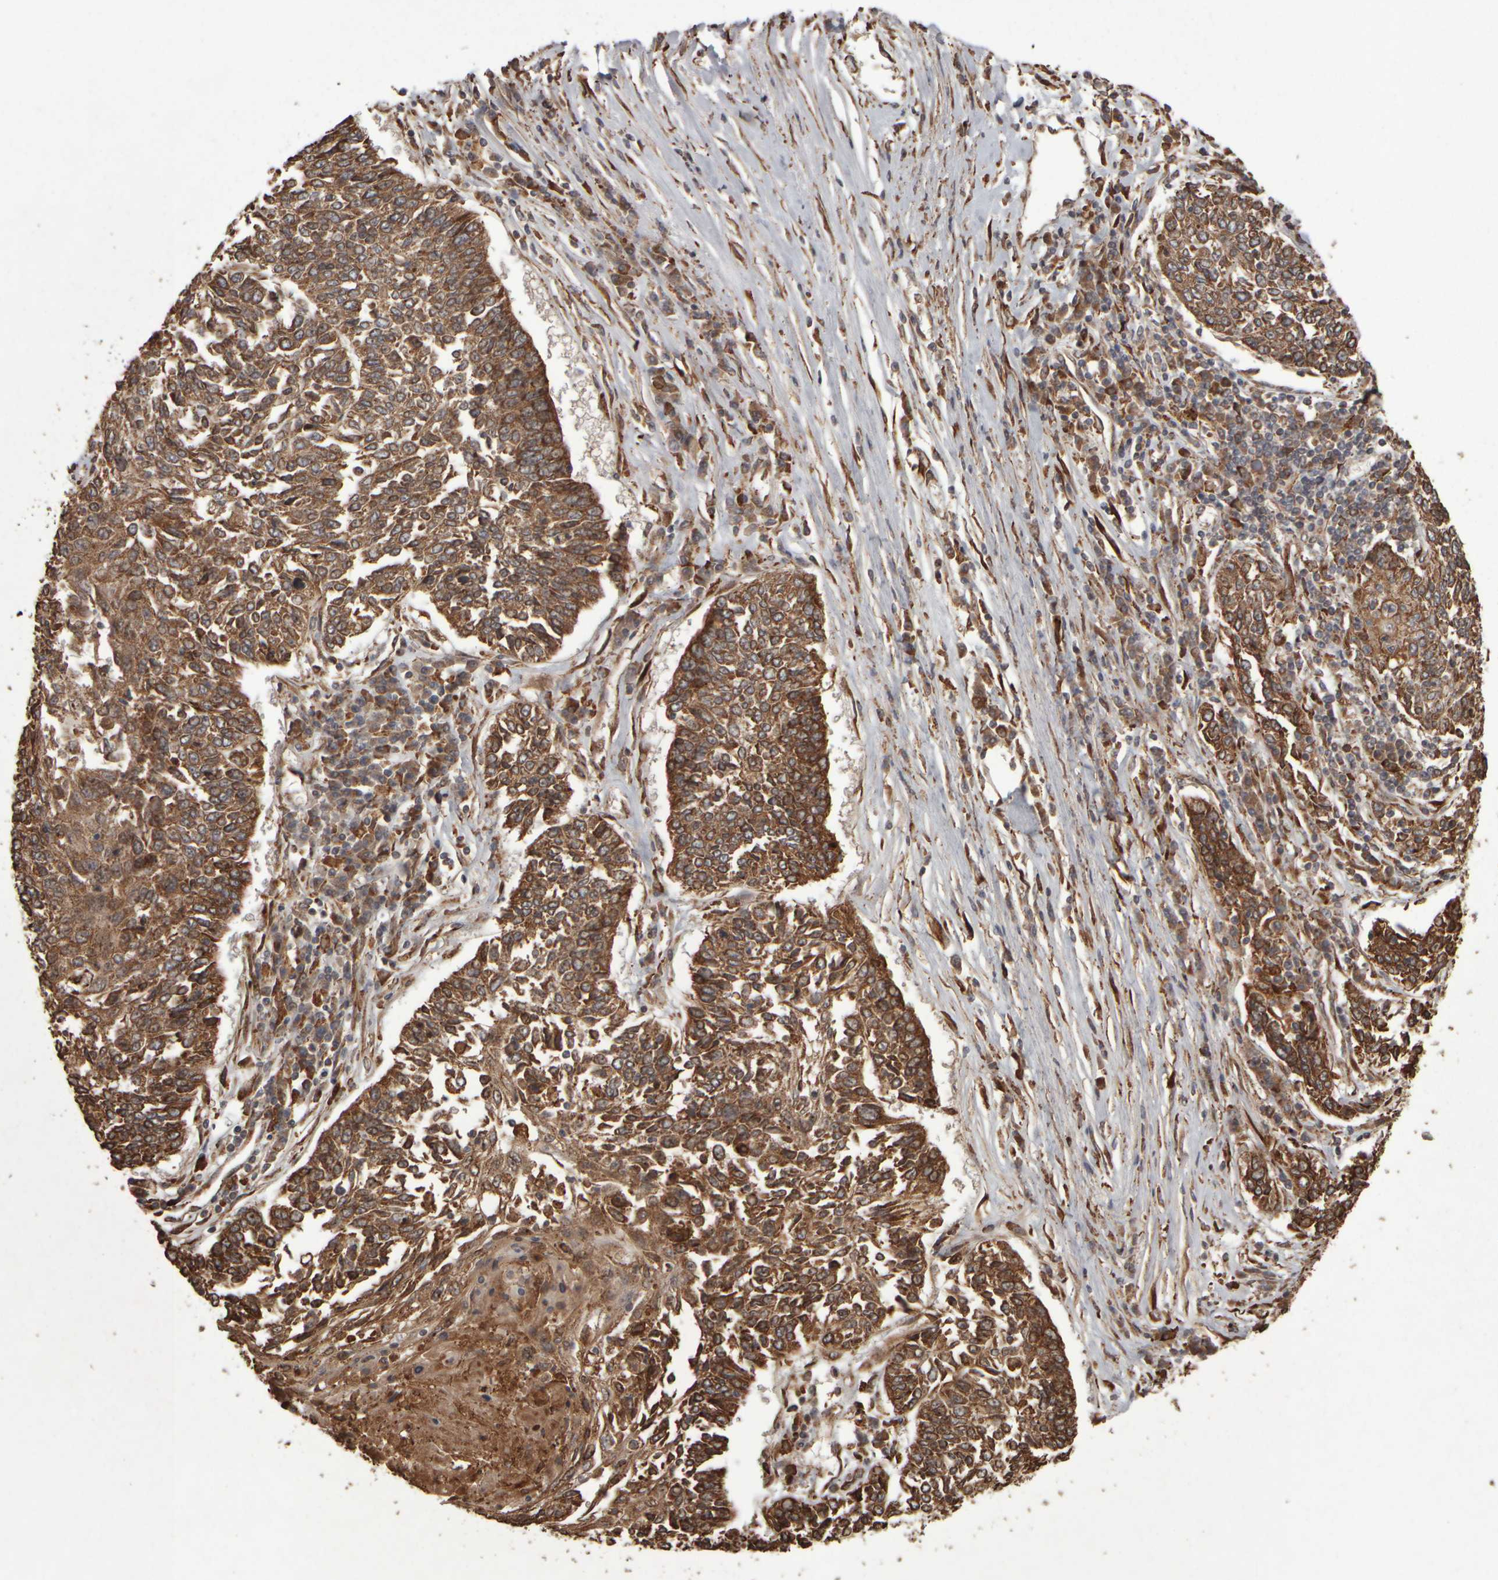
{"staining": {"intensity": "moderate", "quantity": ">75%", "location": "cytoplasmic/membranous"}, "tissue": "lung cancer", "cell_type": "Tumor cells", "image_type": "cancer", "snomed": [{"axis": "morphology", "description": "Normal tissue, NOS"}, {"axis": "morphology", "description": "Squamous cell carcinoma, NOS"}, {"axis": "topography", "description": "Cartilage tissue"}, {"axis": "topography", "description": "Bronchus"}, {"axis": "topography", "description": "Lung"}], "caption": "Lung cancer (squamous cell carcinoma) stained for a protein reveals moderate cytoplasmic/membranous positivity in tumor cells.", "gene": "AGBL3", "patient": {"sex": "female", "age": 49}}